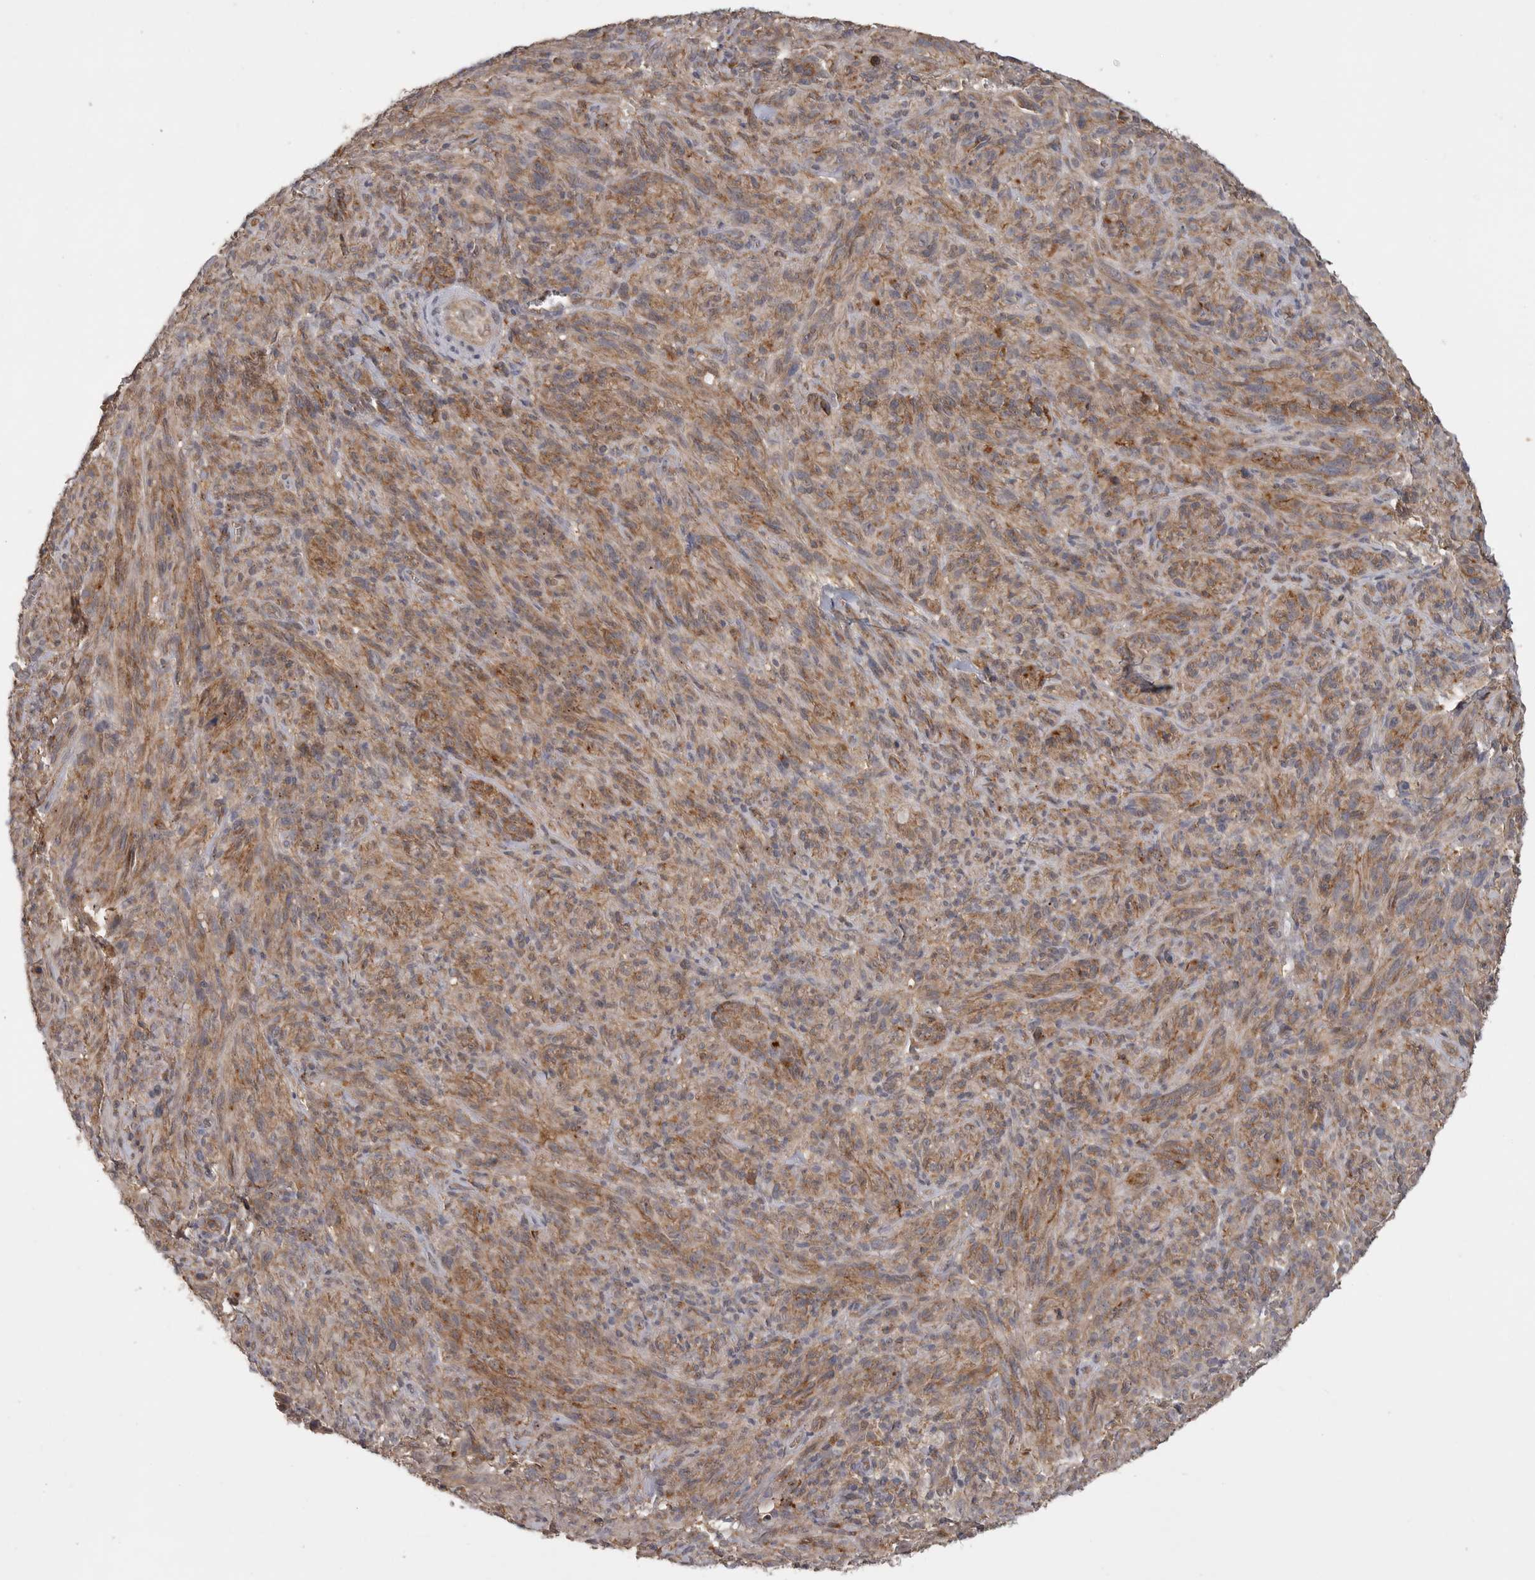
{"staining": {"intensity": "moderate", "quantity": ">75%", "location": "cytoplasmic/membranous"}, "tissue": "melanoma", "cell_type": "Tumor cells", "image_type": "cancer", "snomed": [{"axis": "morphology", "description": "Malignant melanoma, NOS"}, {"axis": "topography", "description": "Skin of head"}], "caption": "Melanoma stained with DAB (3,3'-diaminobenzidine) IHC shows medium levels of moderate cytoplasmic/membranous positivity in approximately >75% of tumor cells.", "gene": "ZNF232", "patient": {"sex": "male", "age": 96}}